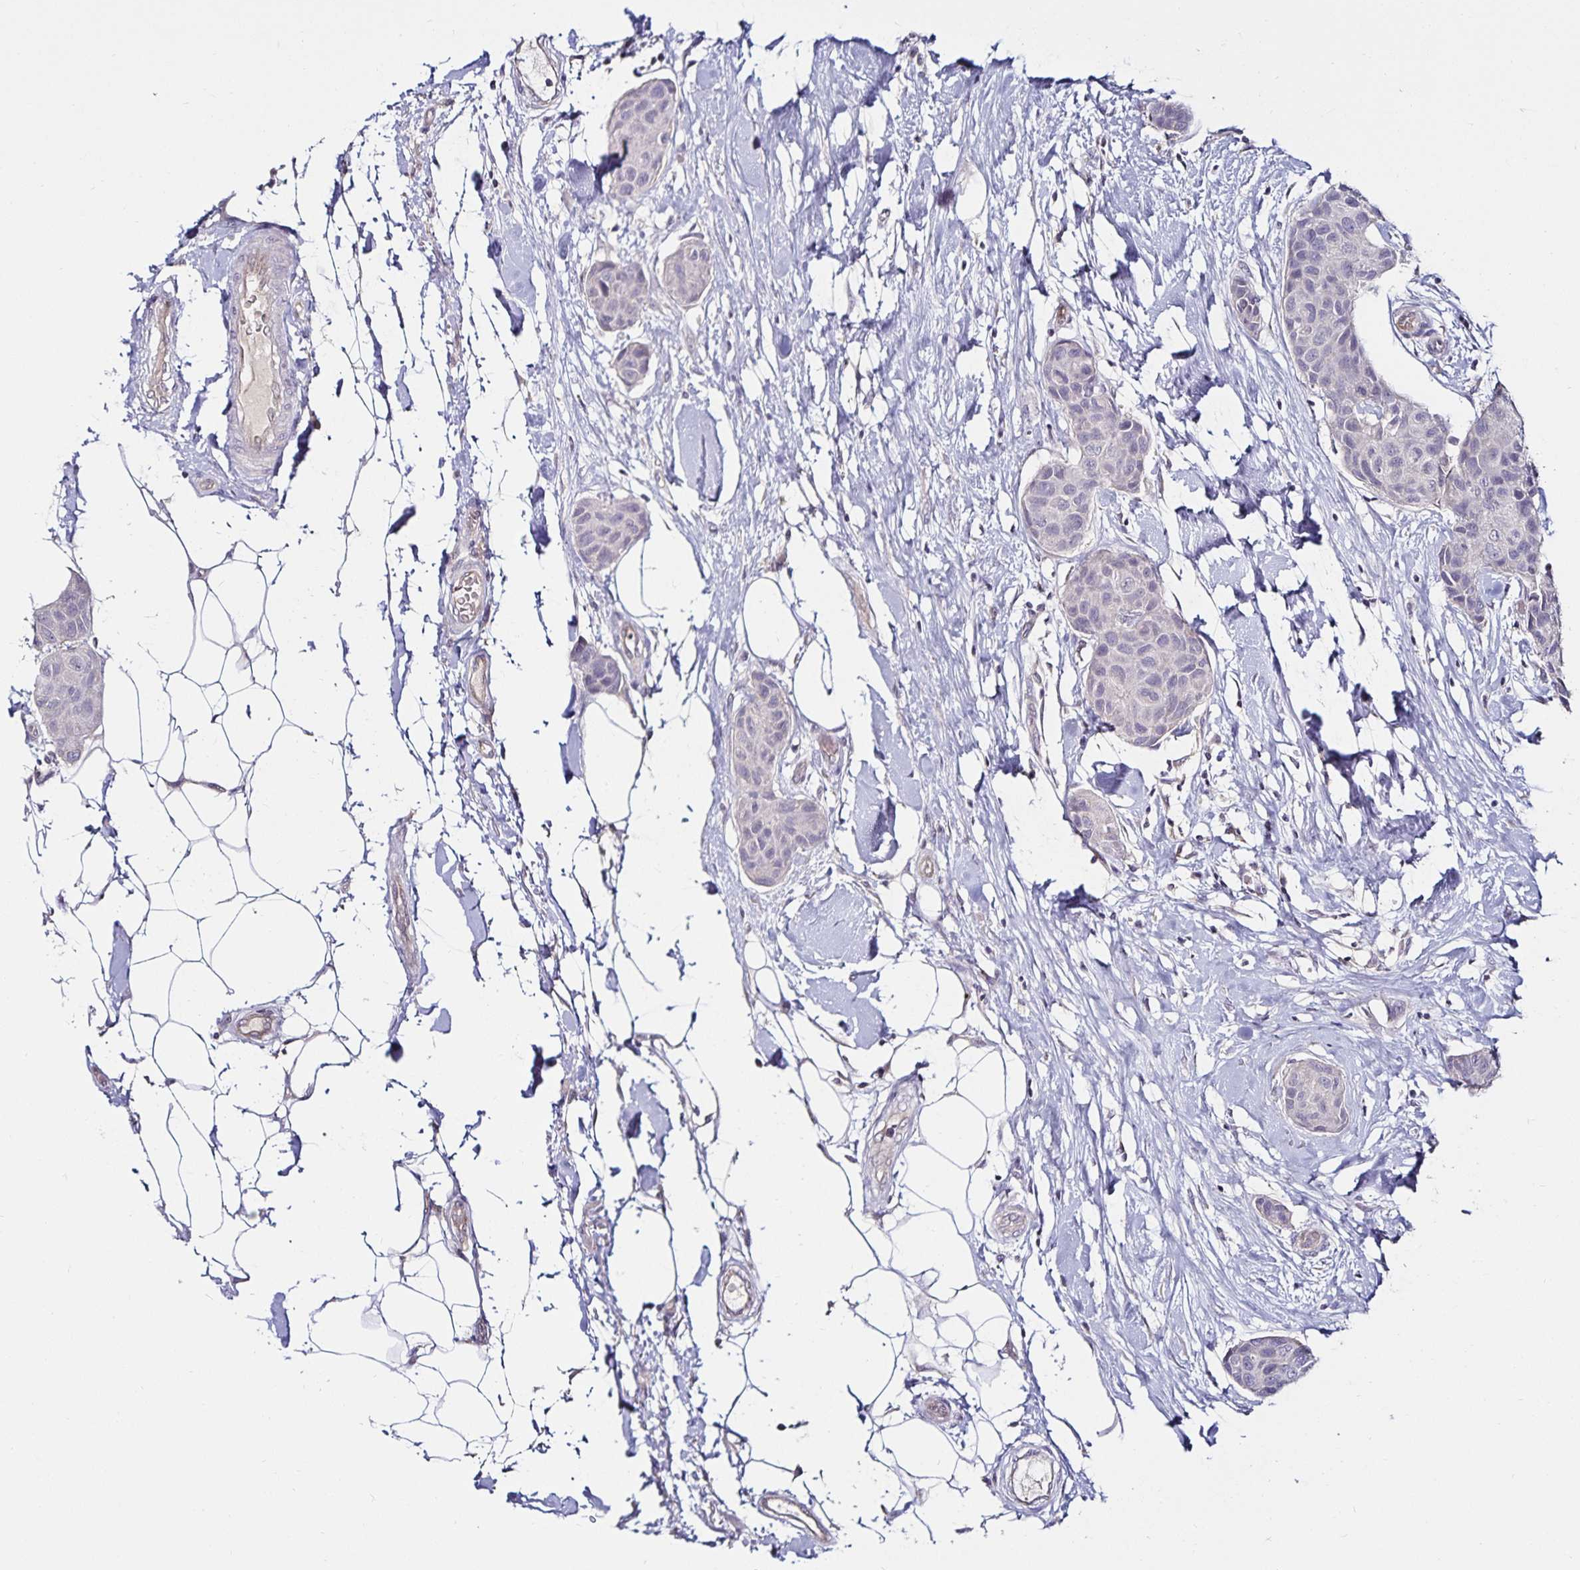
{"staining": {"intensity": "negative", "quantity": "none", "location": "none"}, "tissue": "breast cancer", "cell_type": "Tumor cells", "image_type": "cancer", "snomed": [{"axis": "morphology", "description": "Duct carcinoma"}, {"axis": "topography", "description": "Breast"}, {"axis": "topography", "description": "Lymph node"}], "caption": "Immunohistochemistry of breast intraductal carcinoma reveals no staining in tumor cells.", "gene": "ACSL5", "patient": {"sex": "female", "age": 80}}